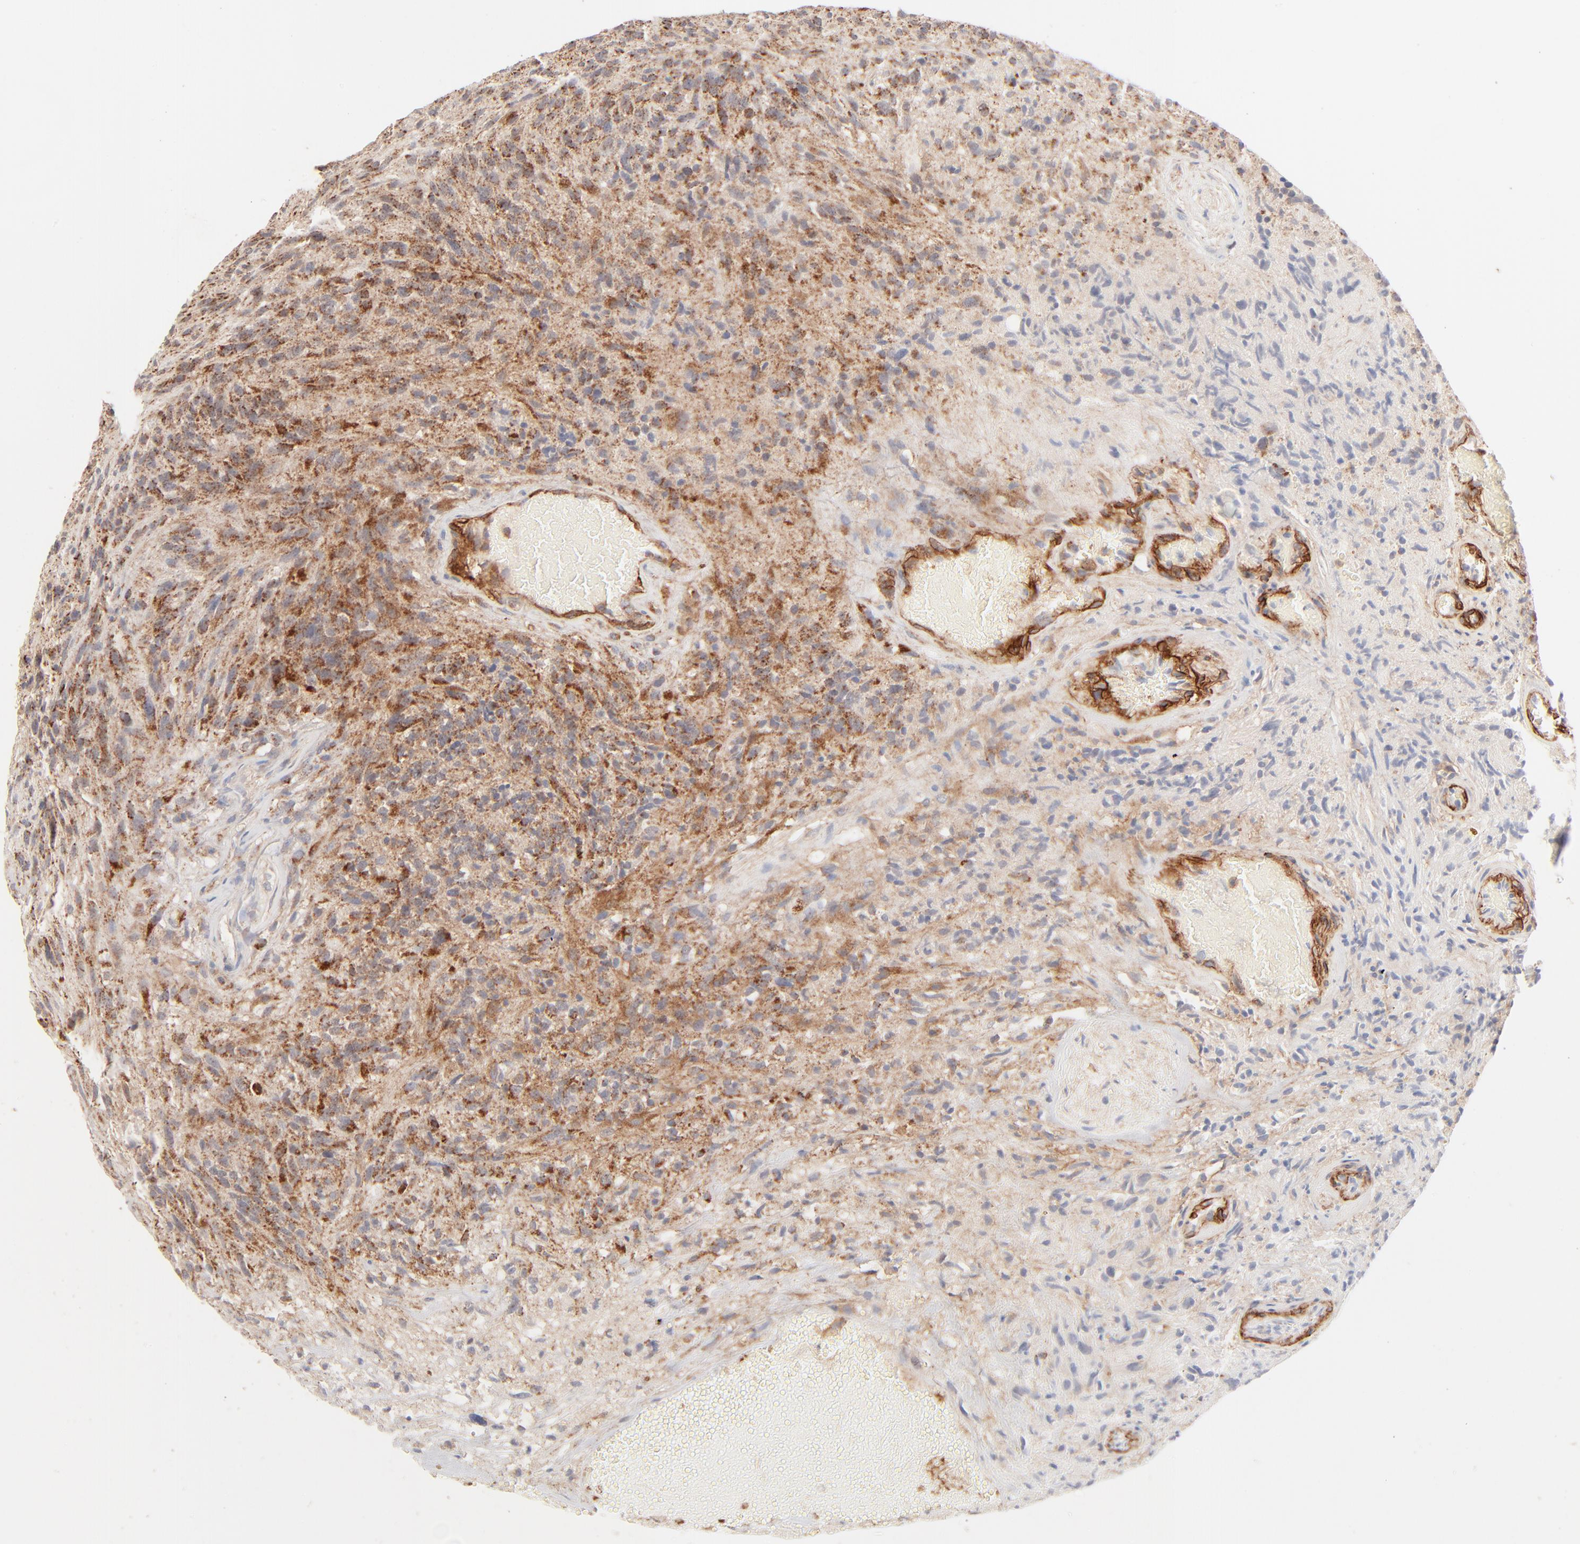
{"staining": {"intensity": "moderate", "quantity": ">75%", "location": "cytoplasmic/membranous"}, "tissue": "glioma", "cell_type": "Tumor cells", "image_type": "cancer", "snomed": [{"axis": "morphology", "description": "Normal tissue, NOS"}, {"axis": "morphology", "description": "Glioma, malignant, High grade"}, {"axis": "topography", "description": "Cerebral cortex"}], "caption": "This micrograph exhibits immunohistochemistry (IHC) staining of human malignant high-grade glioma, with medium moderate cytoplasmic/membranous staining in approximately >75% of tumor cells.", "gene": "CSPG4", "patient": {"sex": "male", "age": 75}}